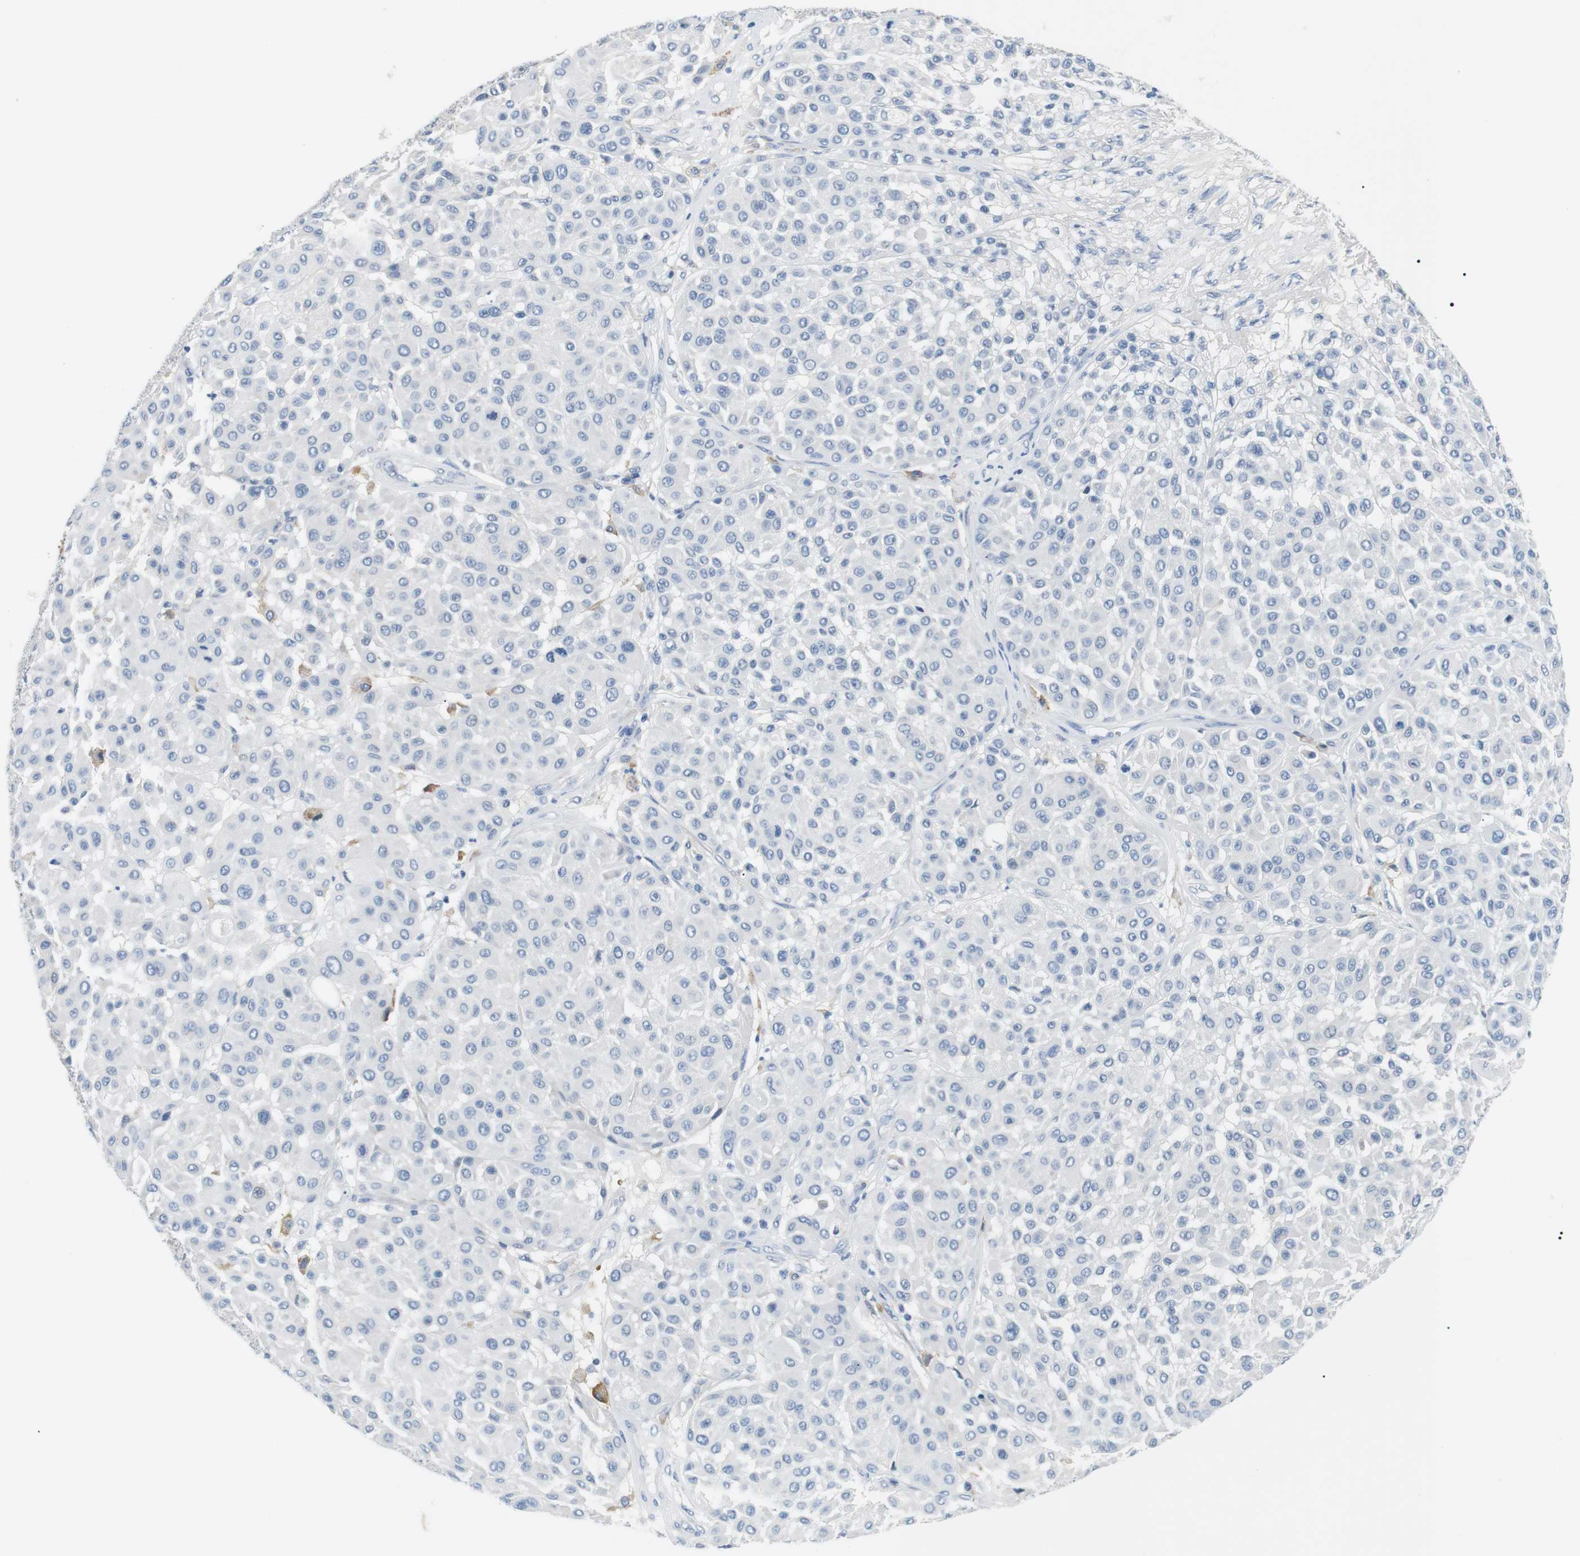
{"staining": {"intensity": "negative", "quantity": "none", "location": "none"}, "tissue": "melanoma", "cell_type": "Tumor cells", "image_type": "cancer", "snomed": [{"axis": "morphology", "description": "Malignant melanoma, Metastatic site"}, {"axis": "topography", "description": "Soft tissue"}], "caption": "The immunohistochemistry micrograph has no significant positivity in tumor cells of melanoma tissue.", "gene": "FCGRT", "patient": {"sex": "male", "age": 41}}